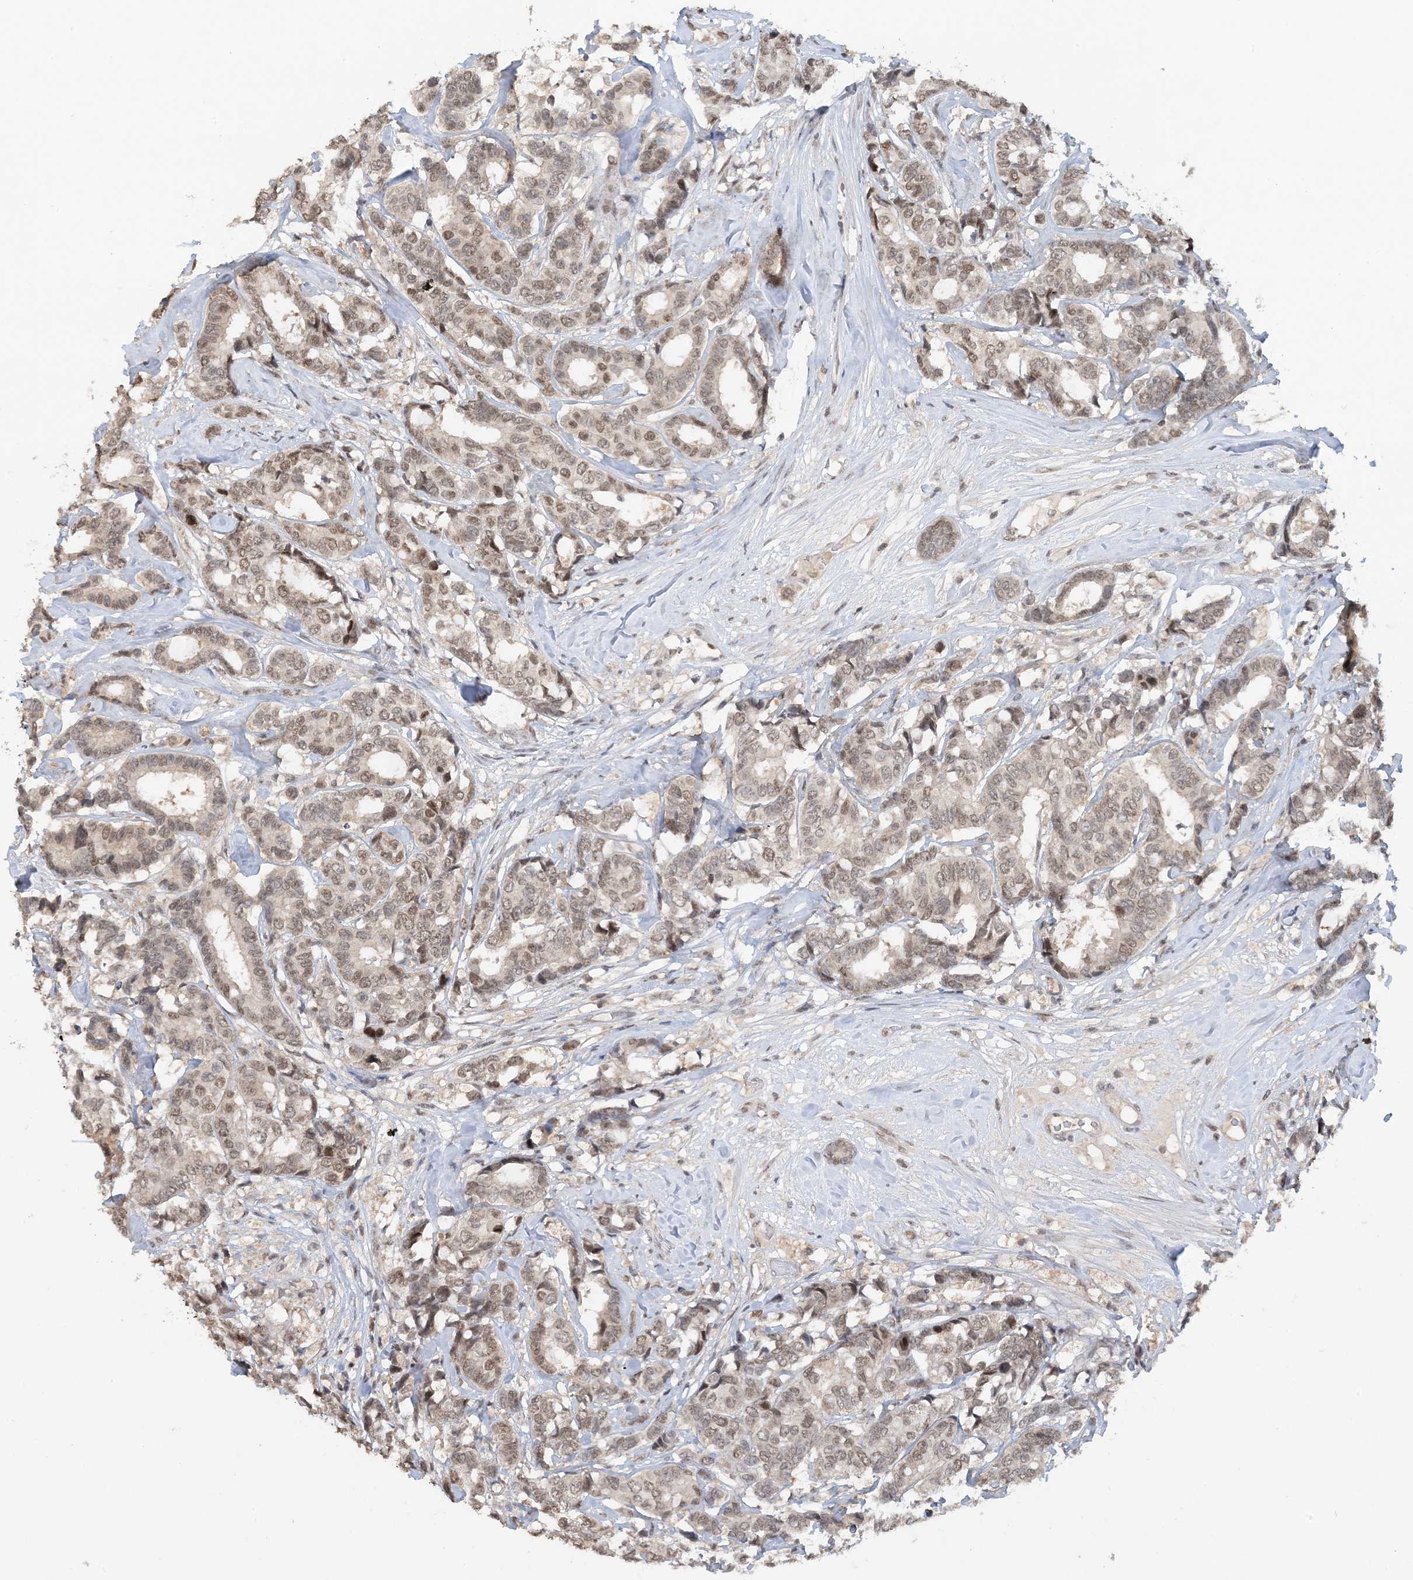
{"staining": {"intensity": "weak", "quantity": ">75%", "location": "nuclear"}, "tissue": "breast cancer", "cell_type": "Tumor cells", "image_type": "cancer", "snomed": [{"axis": "morphology", "description": "Duct carcinoma"}, {"axis": "topography", "description": "Breast"}], "caption": "Breast invasive ductal carcinoma tissue shows weak nuclear positivity in approximately >75% of tumor cells, visualized by immunohistochemistry.", "gene": "ACYP2", "patient": {"sex": "female", "age": 87}}